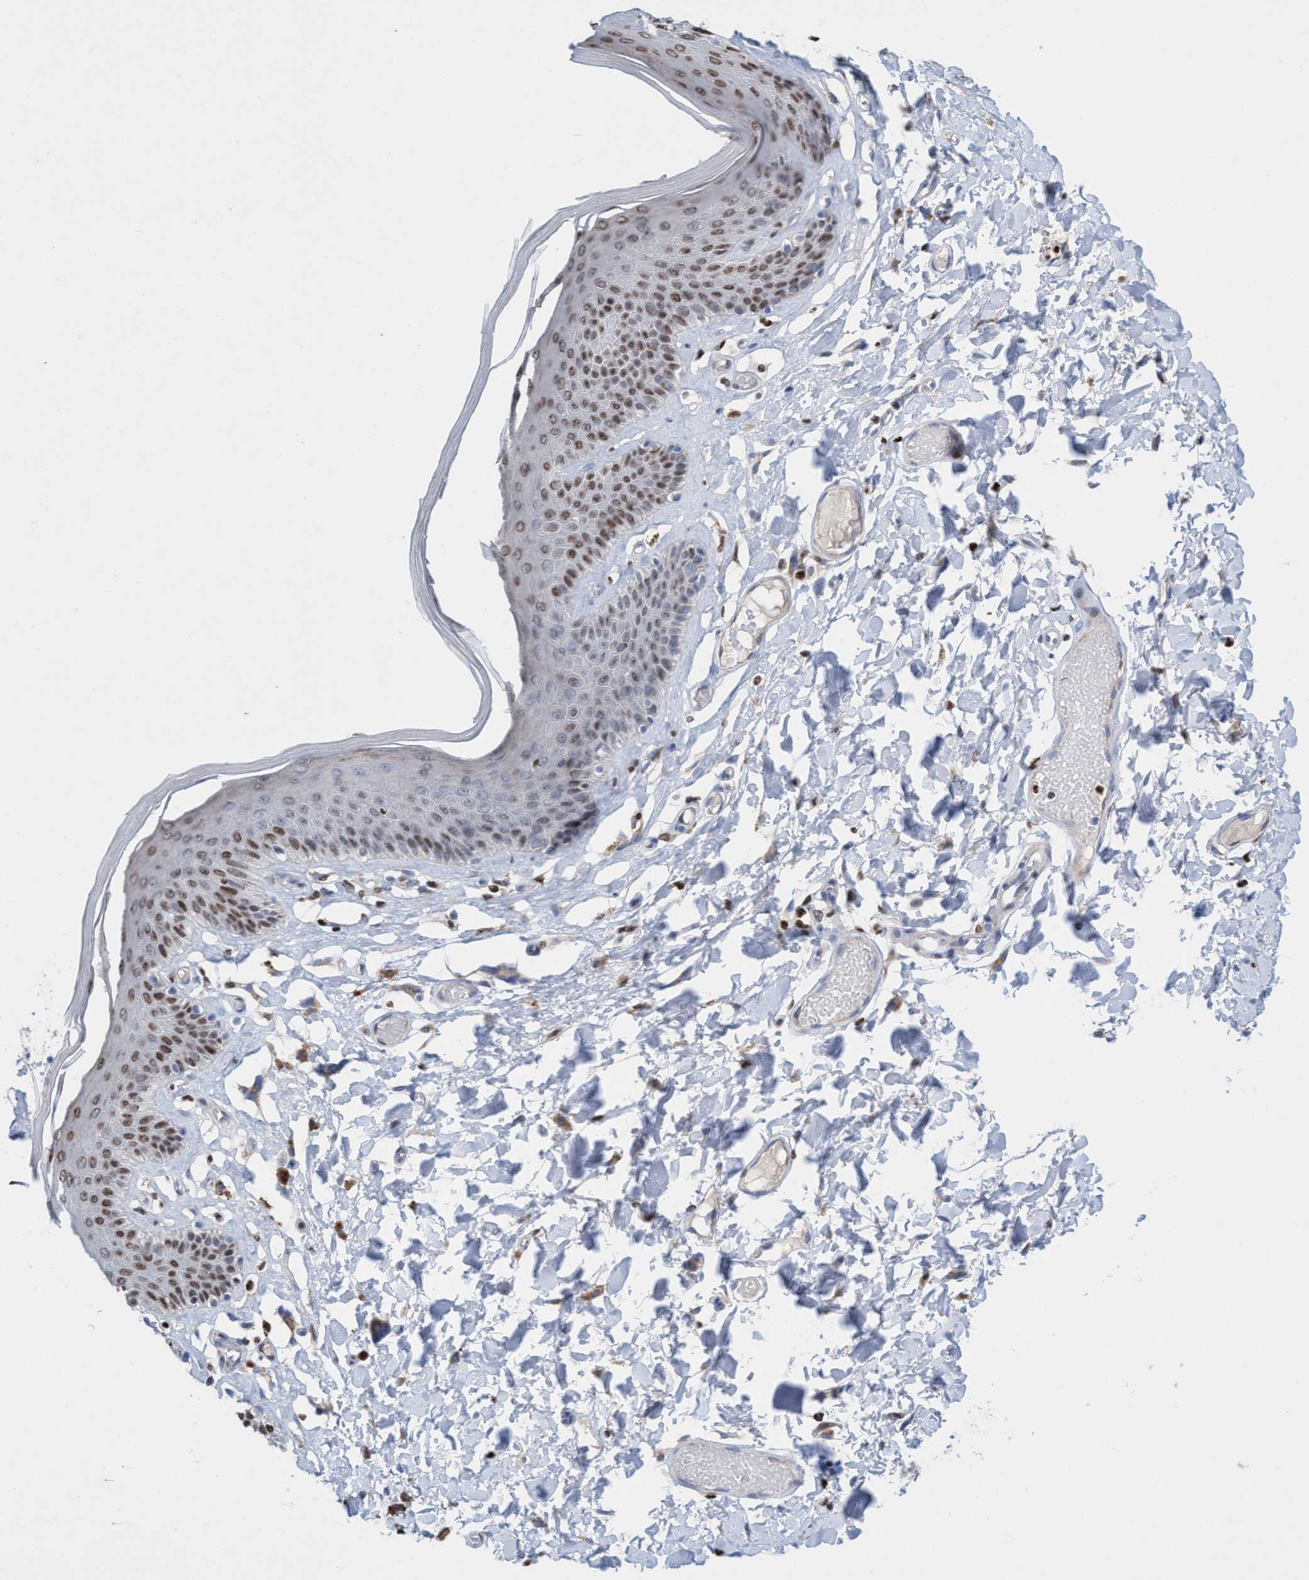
{"staining": {"intensity": "moderate", "quantity": "25%-75%", "location": "nuclear"}, "tissue": "skin", "cell_type": "Epidermal cells", "image_type": "normal", "snomed": [{"axis": "morphology", "description": "Normal tissue, NOS"}, {"axis": "topography", "description": "Vulva"}], "caption": "Protein expression analysis of normal human skin reveals moderate nuclear staining in about 25%-75% of epidermal cells.", "gene": "CBX2", "patient": {"sex": "female", "age": 73}}